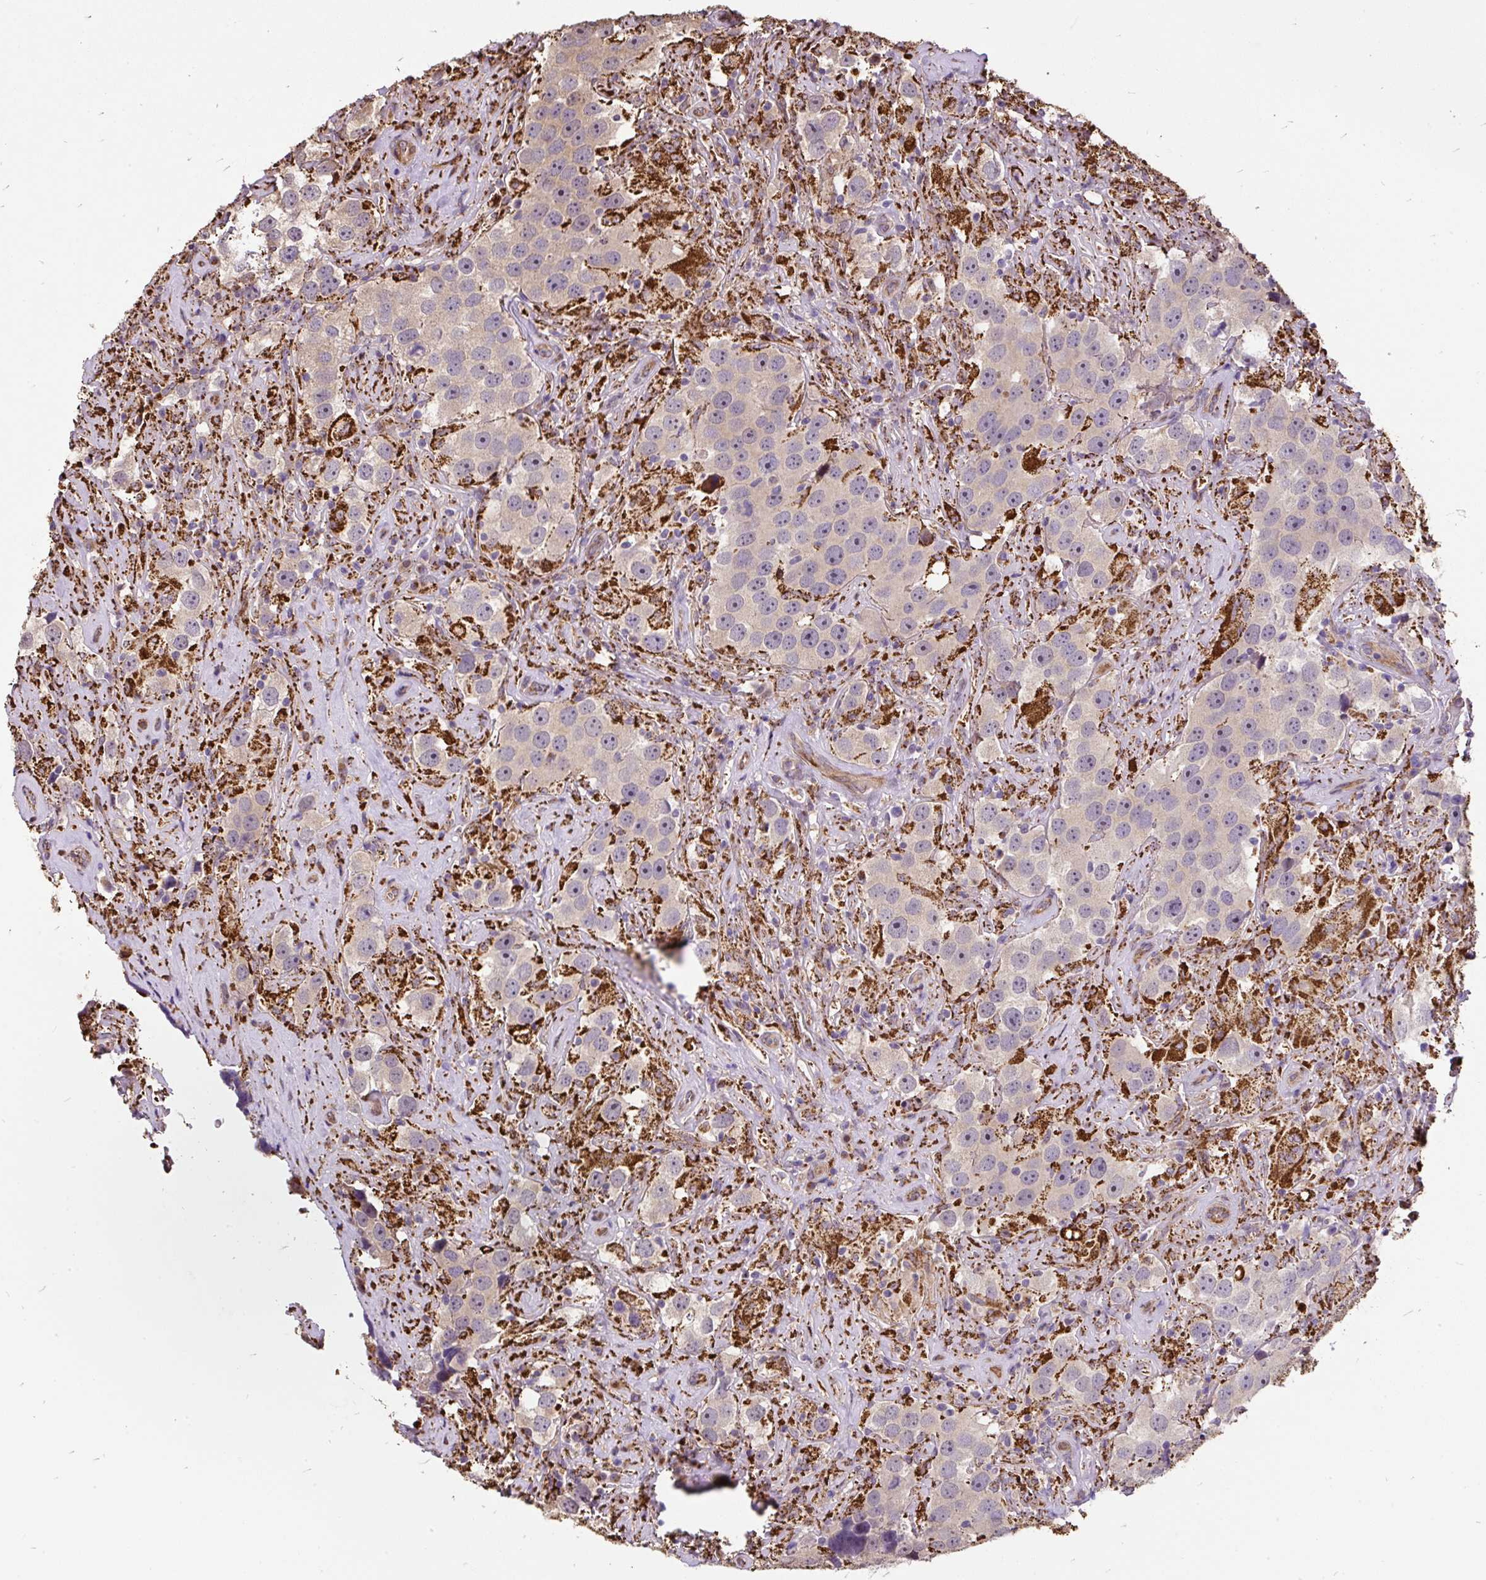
{"staining": {"intensity": "weak", "quantity": "<25%", "location": "cytoplasmic/membranous"}, "tissue": "testis cancer", "cell_type": "Tumor cells", "image_type": "cancer", "snomed": [{"axis": "morphology", "description": "Seminoma, NOS"}, {"axis": "topography", "description": "Testis"}], "caption": "A high-resolution image shows IHC staining of seminoma (testis), which reveals no significant staining in tumor cells. (DAB immunohistochemistry (IHC) with hematoxylin counter stain).", "gene": "PUS7L", "patient": {"sex": "male", "age": 49}}